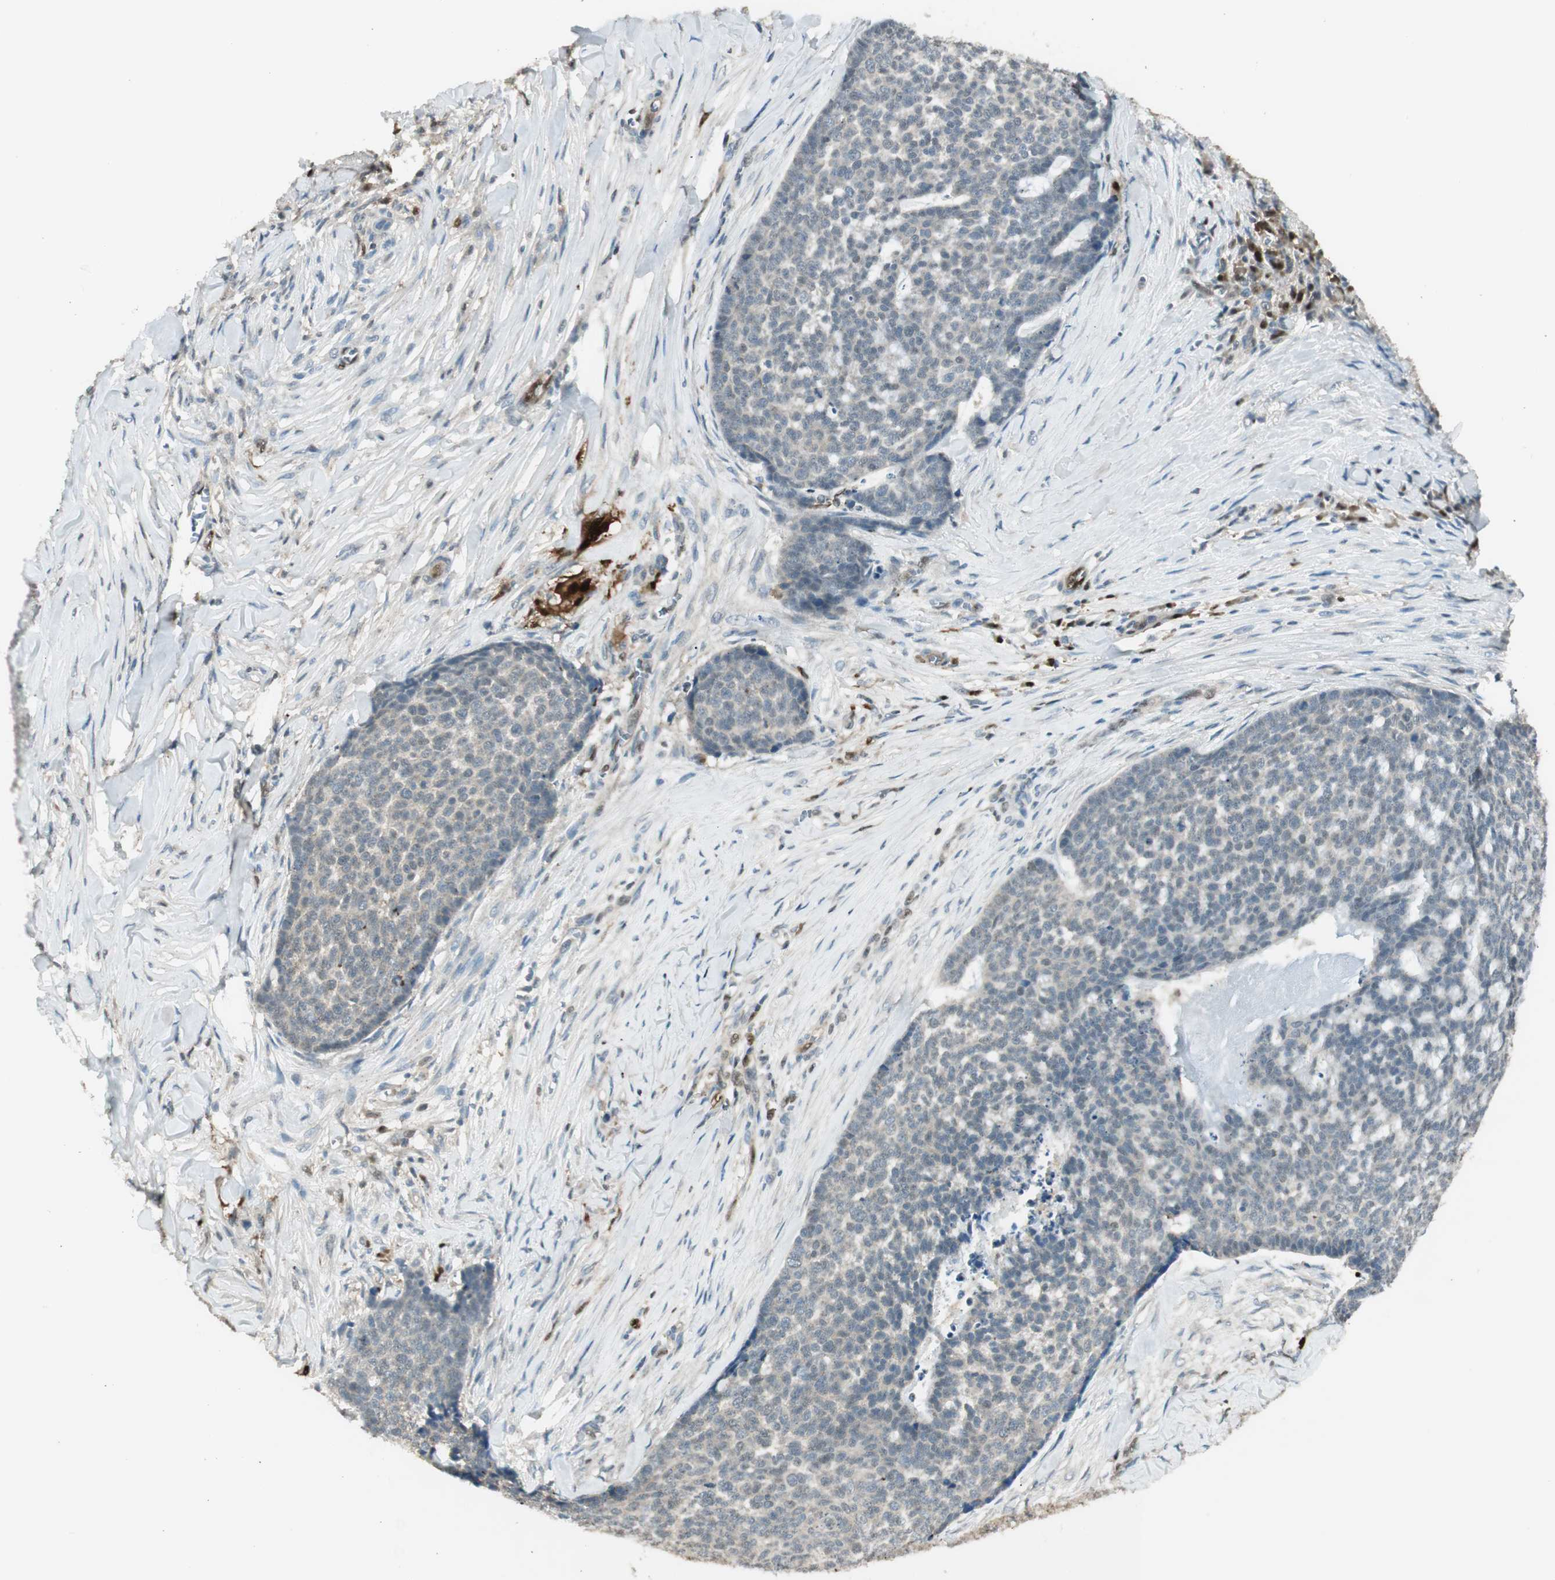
{"staining": {"intensity": "negative", "quantity": "none", "location": "none"}, "tissue": "skin cancer", "cell_type": "Tumor cells", "image_type": "cancer", "snomed": [{"axis": "morphology", "description": "Basal cell carcinoma"}, {"axis": "topography", "description": "Skin"}], "caption": "Immunohistochemical staining of human skin cancer exhibits no significant expression in tumor cells.", "gene": "LTA4H", "patient": {"sex": "male", "age": 84}}